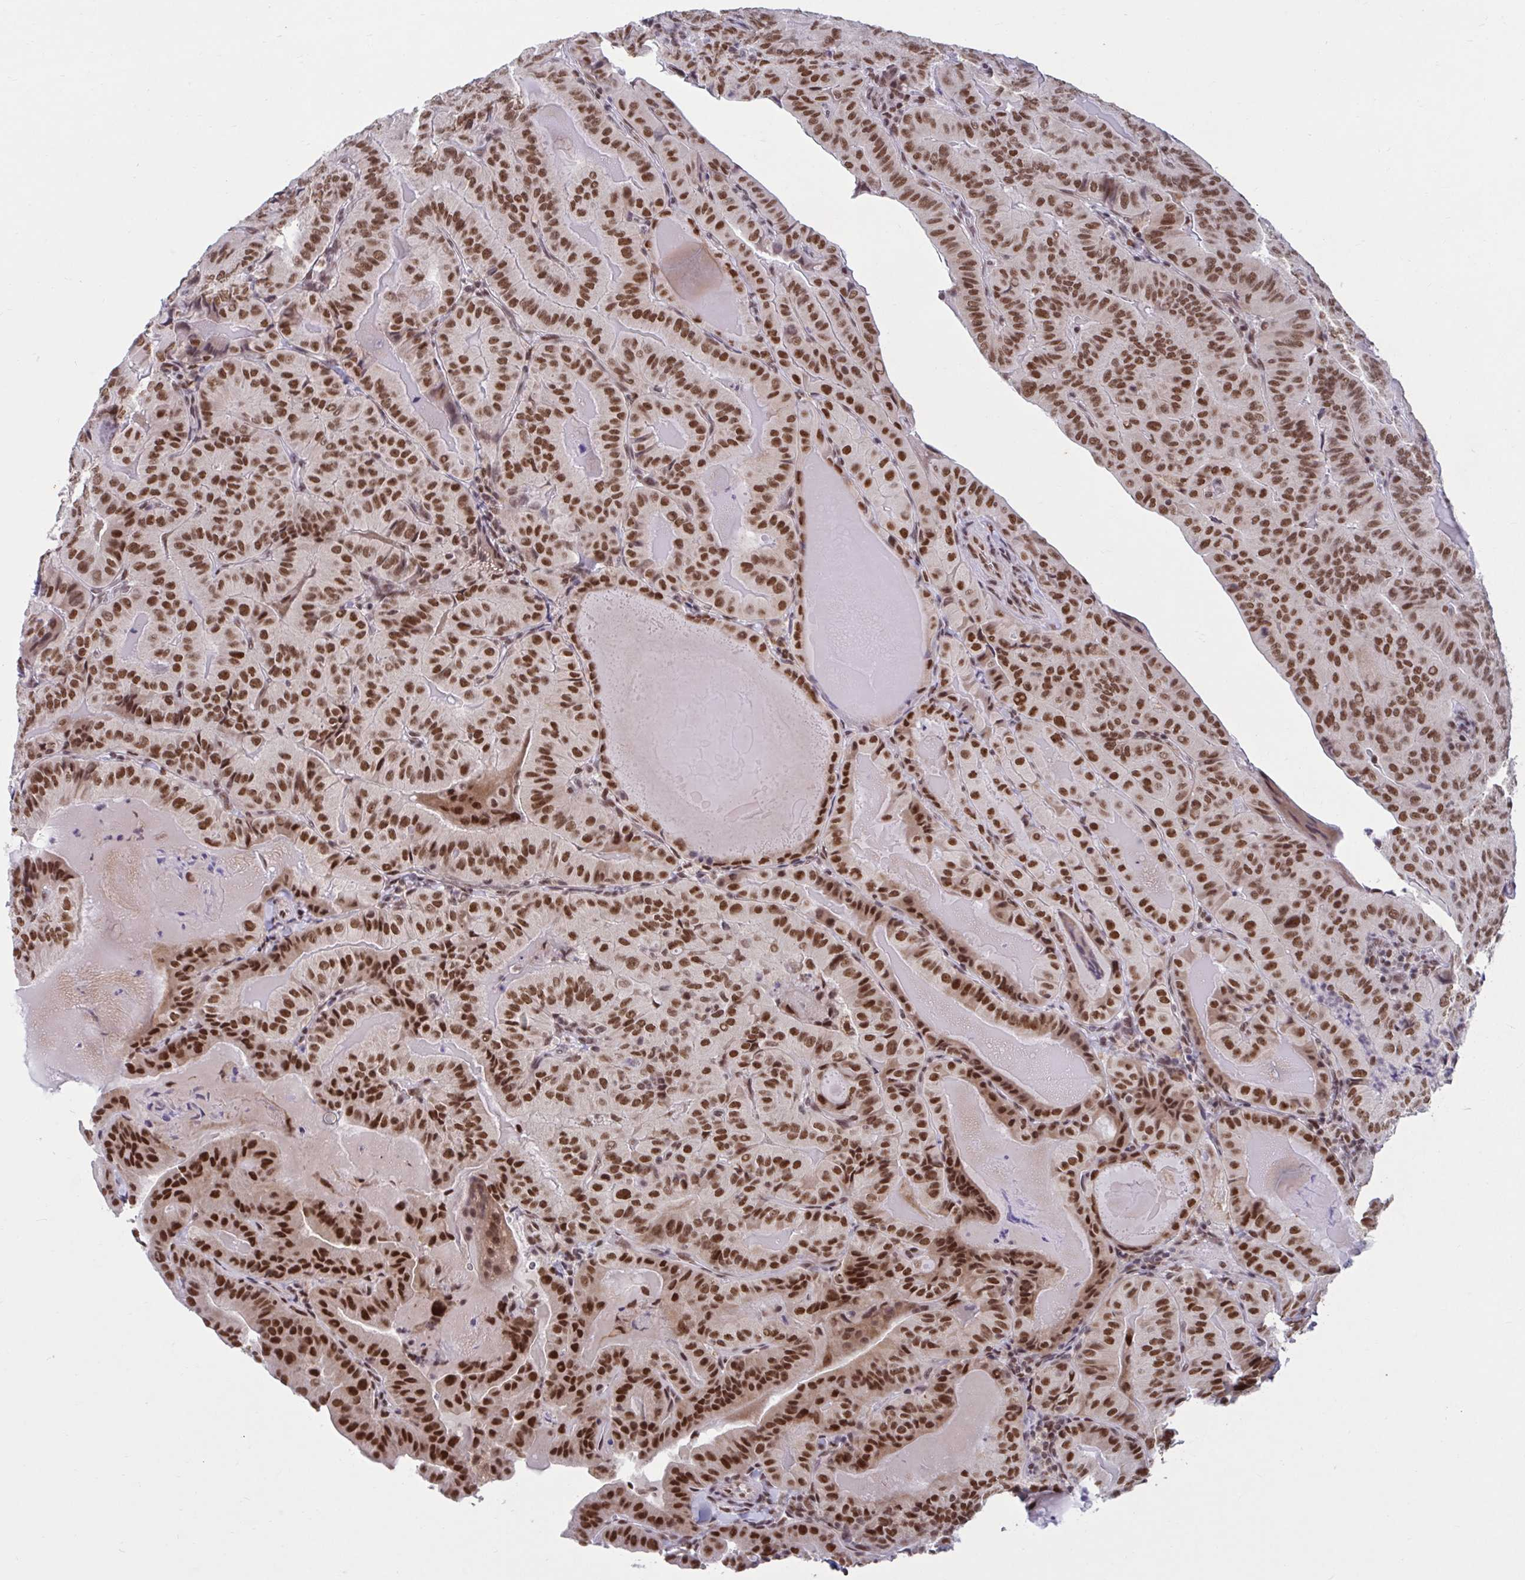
{"staining": {"intensity": "strong", "quantity": ">75%", "location": "nuclear"}, "tissue": "thyroid cancer", "cell_type": "Tumor cells", "image_type": "cancer", "snomed": [{"axis": "morphology", "description": "Papillary adenocarcinoma, NOS"}, {"axis": "topography", "description": "Thyroid gland"}], "caption": "Thyroid cancer (papillary adenocarcinoma) tissue demonstrates strong nuclear staining in about >75% of tumor cells, visualized by immunohistochemistry.", "gene": "PHF10", "patient": {"sex": "female", "age": 68}}